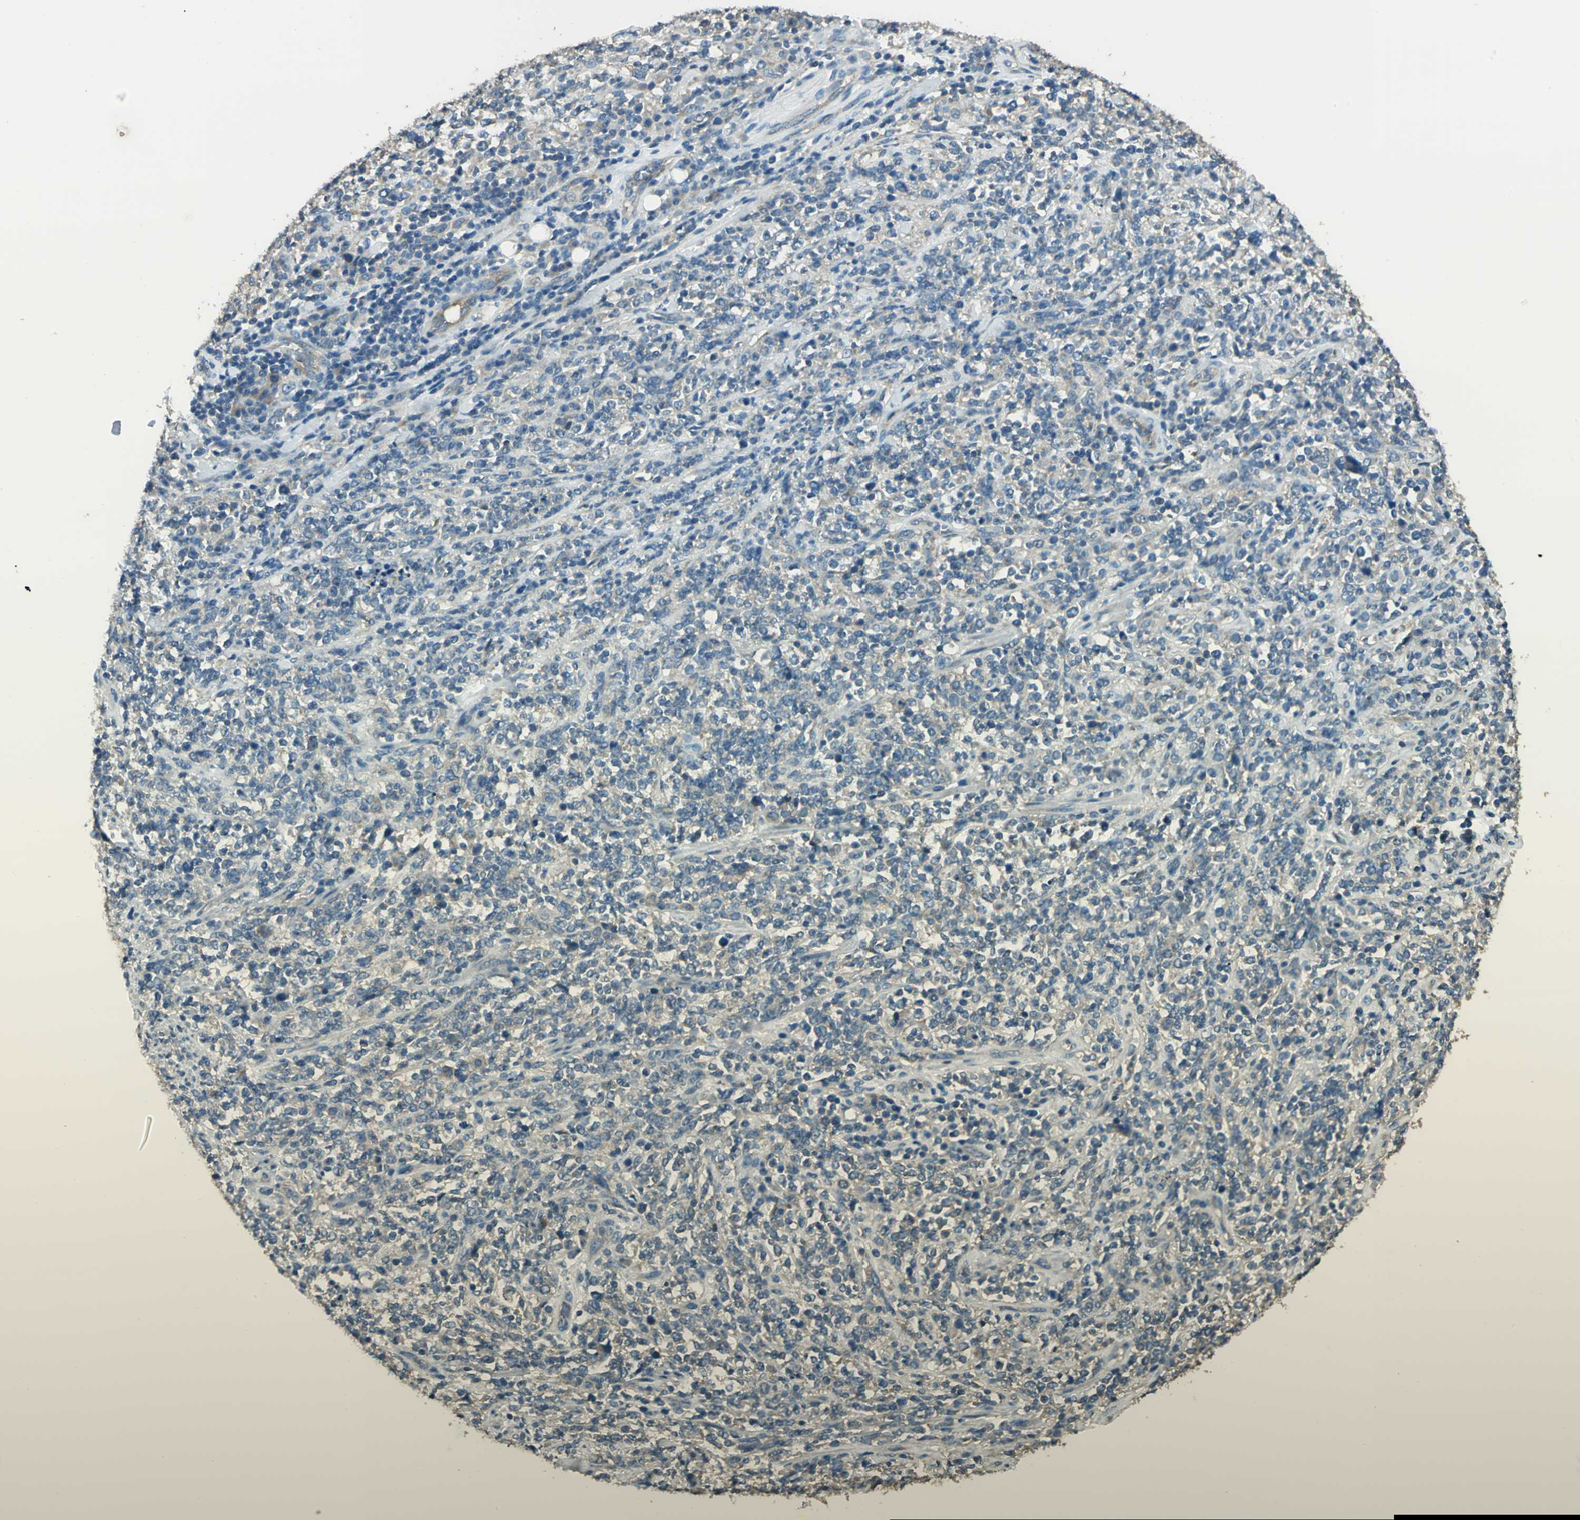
{"staining": {"intensity": "weak", "quantity": "25%-75%", "location": "cytoplasmic/membranous"}, "tissue": "lymphoma", "cell_type": "Tumor cells", "image_type": "cancer", "snomed": [{"axis": "morphology", "description": "Malignant lymphoma, non-Hodgkin's type, High grade"}, {"axis": "topography", "description": "Soft tissue"}], "caption": "The immunohistochemical stain highlights weak cytoplasmic/membranous positivity in tumor cells of high-grade malignant lymphoma, non-Hodgkin's type tissue.", "gene": "SHC2", "patient": {"sex": "male", "age": 18}}